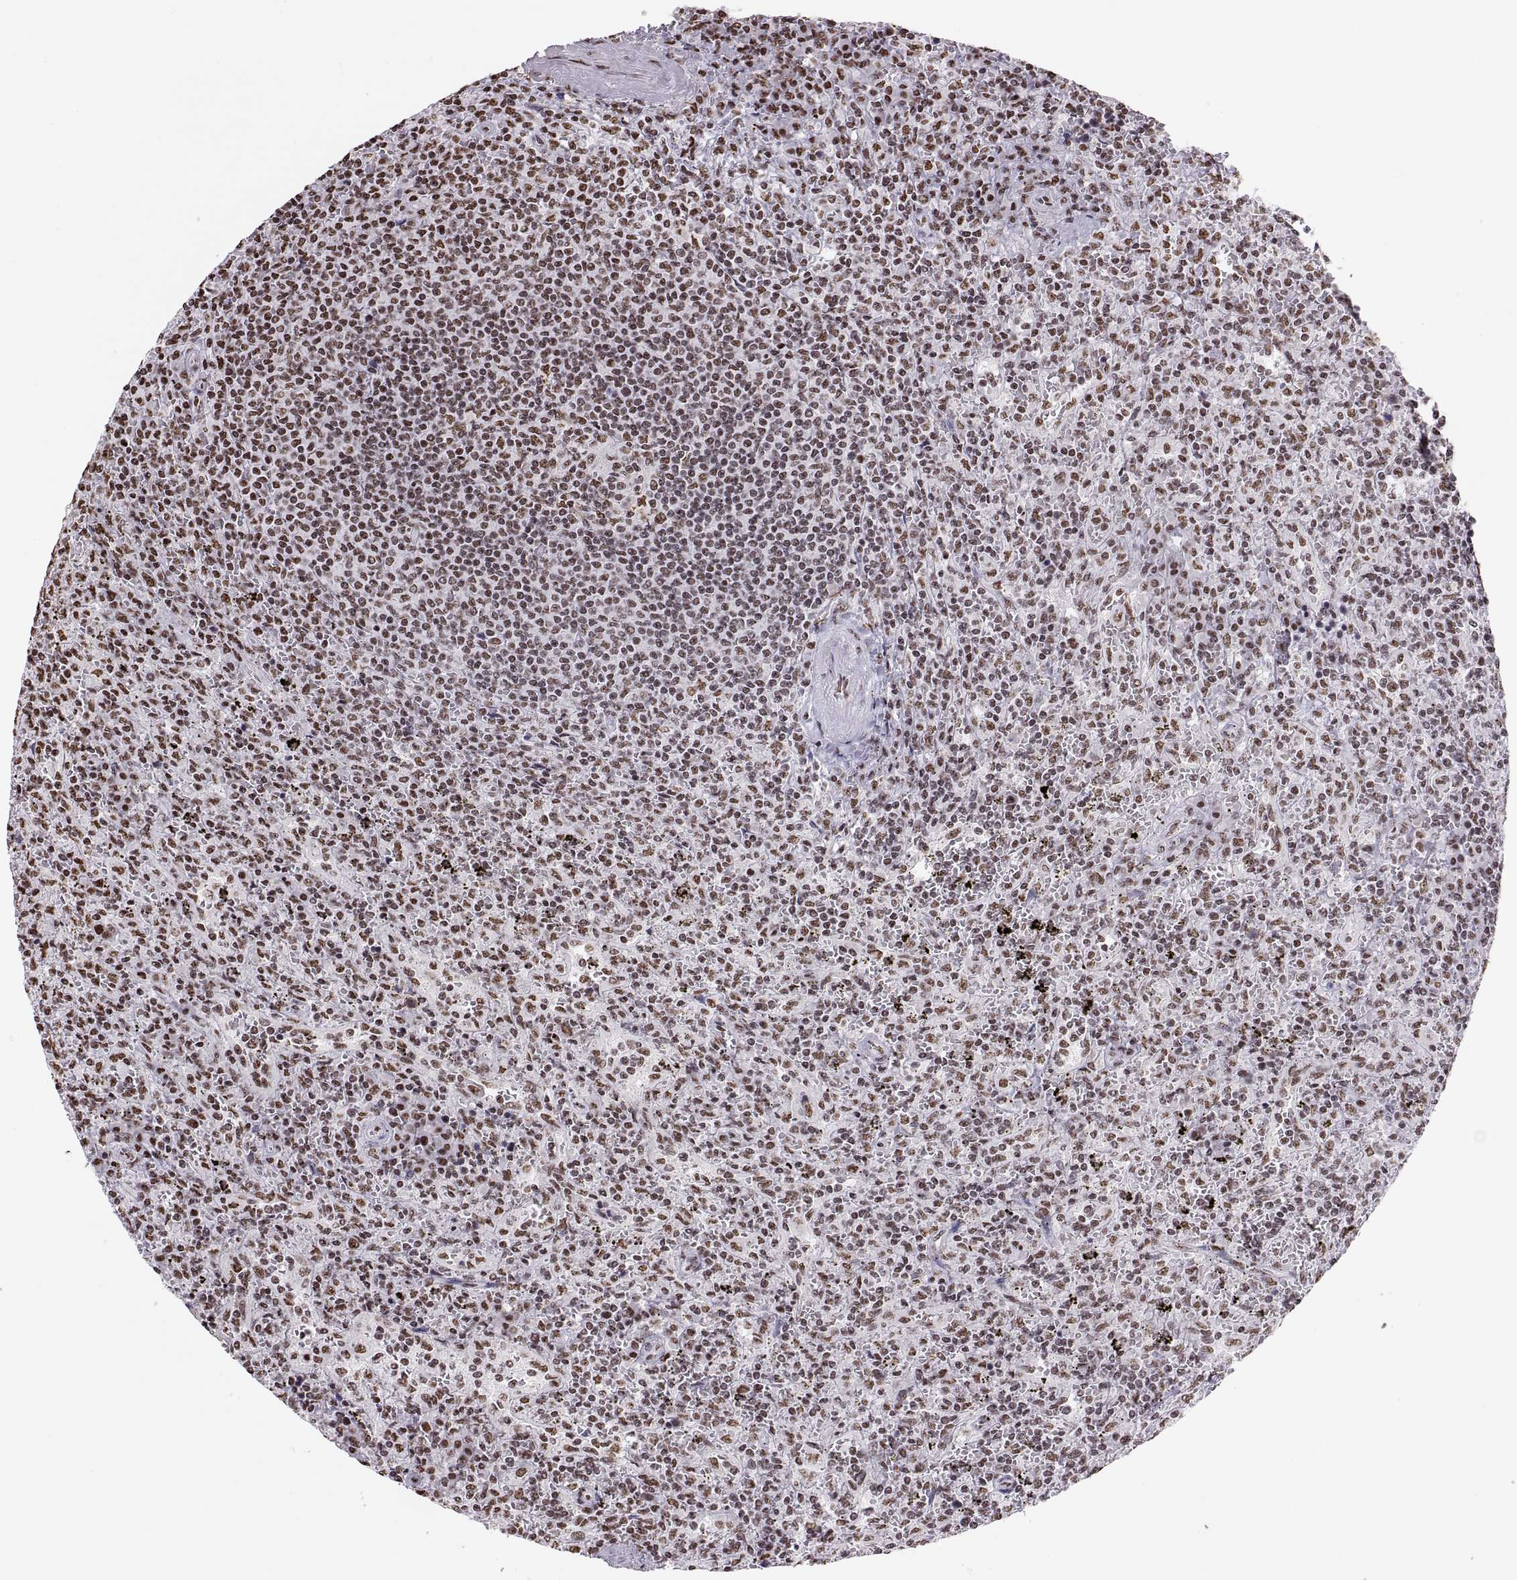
{"staining": {"intensity": "moderate", "quantity": ">75%", "location": "nuclear"}, "tissue": "lymphoma", "cell_type": "Tumor cells", "image_type": "cancer", "snomed": [{"axis": "morphology", "description": "Malignant lymphoma, non-Hodgkin's type, Low grade"}, {"axis": "topography", "description": "Spleen"}], "caption": "Immunohistochemical staining of human lymphoma demonstrates medium levels of moderate nuclear protein positivity in about >75% of tumor cells.", "gene": "SNAI1", "patient": {"sex": "male", "age": 62}}